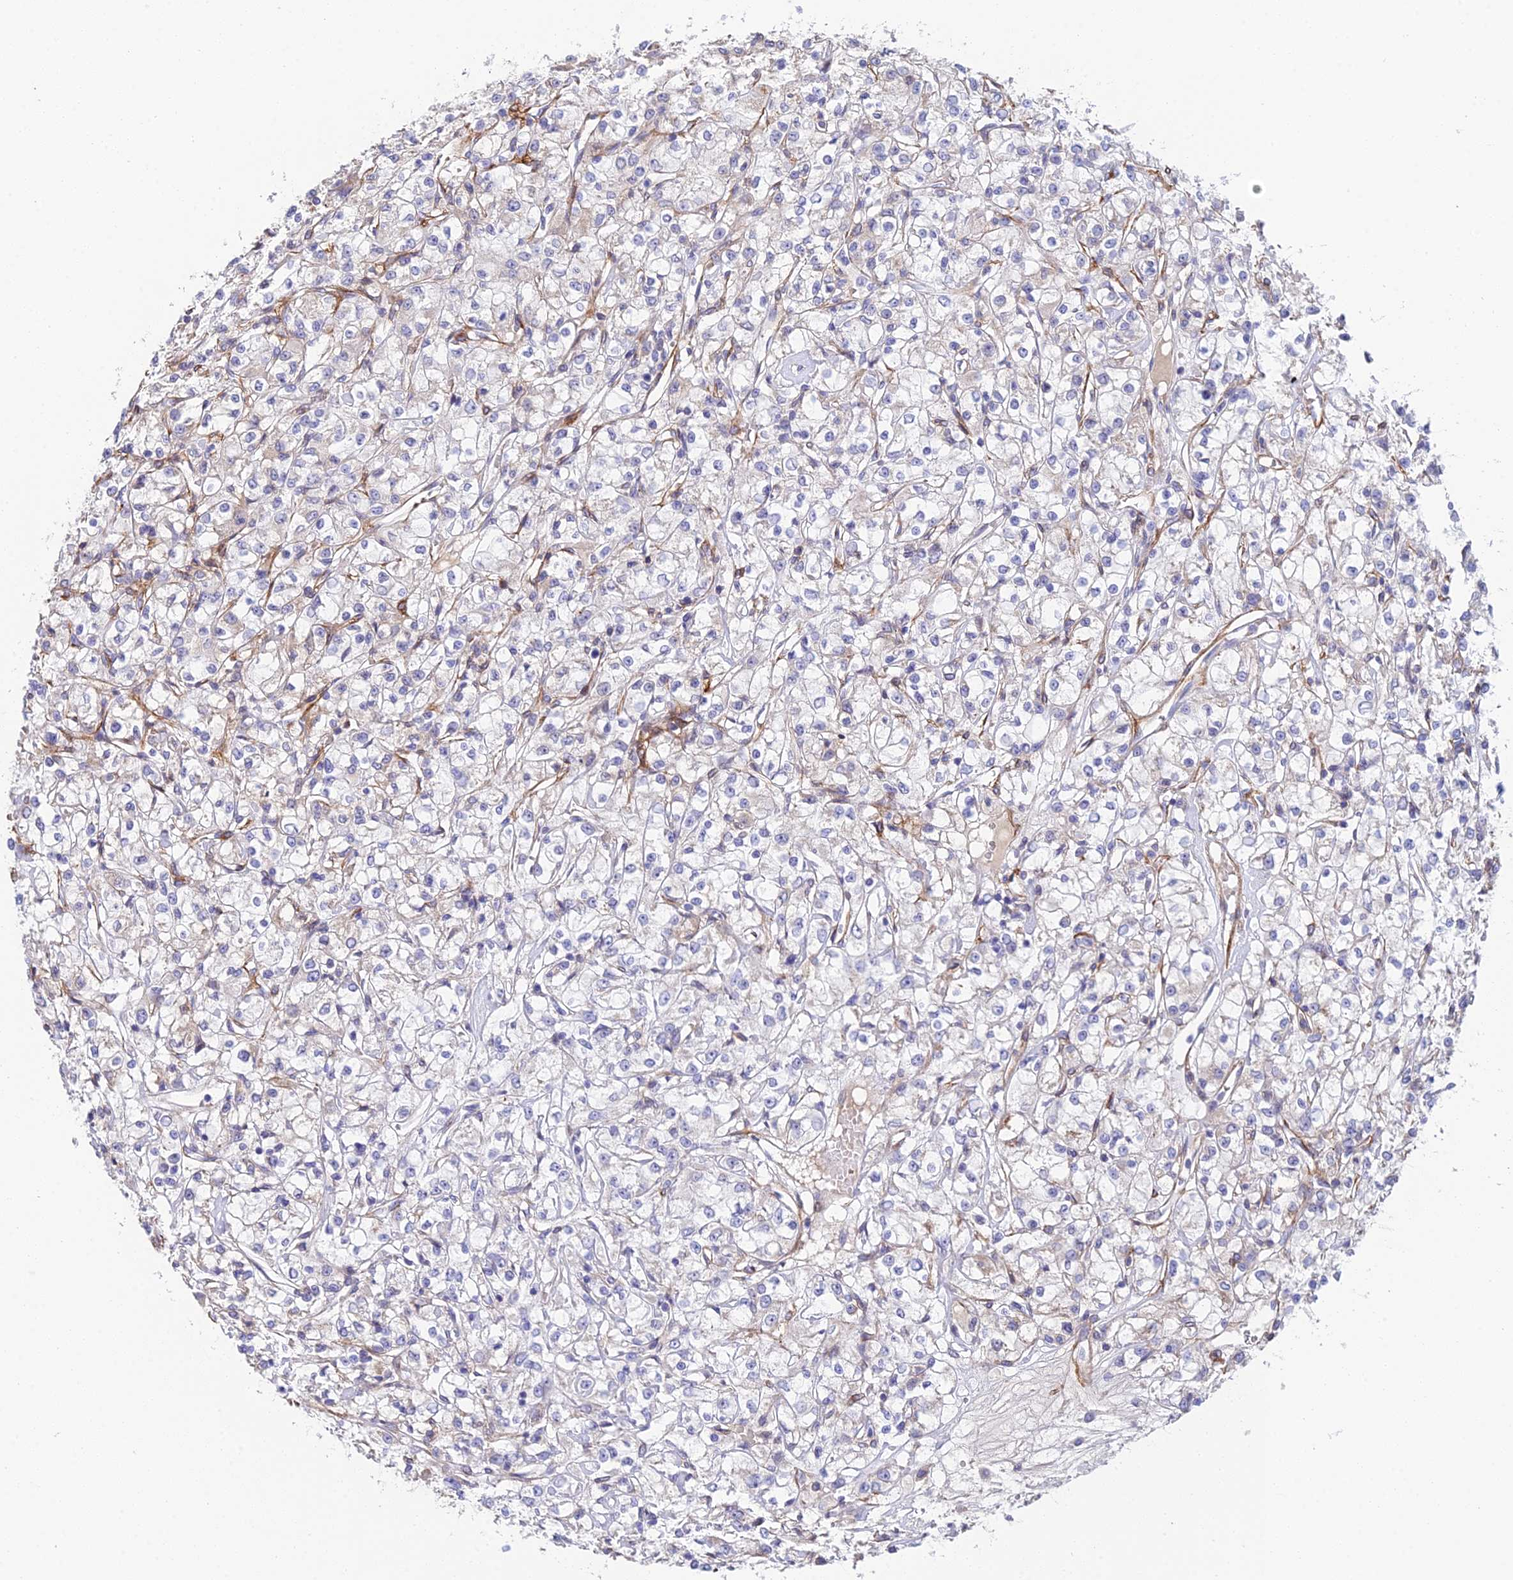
{"staining": {"intensity": "negative", "quantity": "none", "location": "none"}, "tissue": "renal cancer", "cell_type": "Tumor cells", "image_type": "cancer", "snomed": [{"axis": "morphology", "description": "Adenocarcinoma, NOS"}, {"axis": "topography", "description": "Kidney"}], "caption": "IHC image of human renal adenocarcinoma stained for a protein (brown), which displays no positivity in tumor cells.", "gene": "CSPG4", "patient": {"sex": "female", "age": 59}}